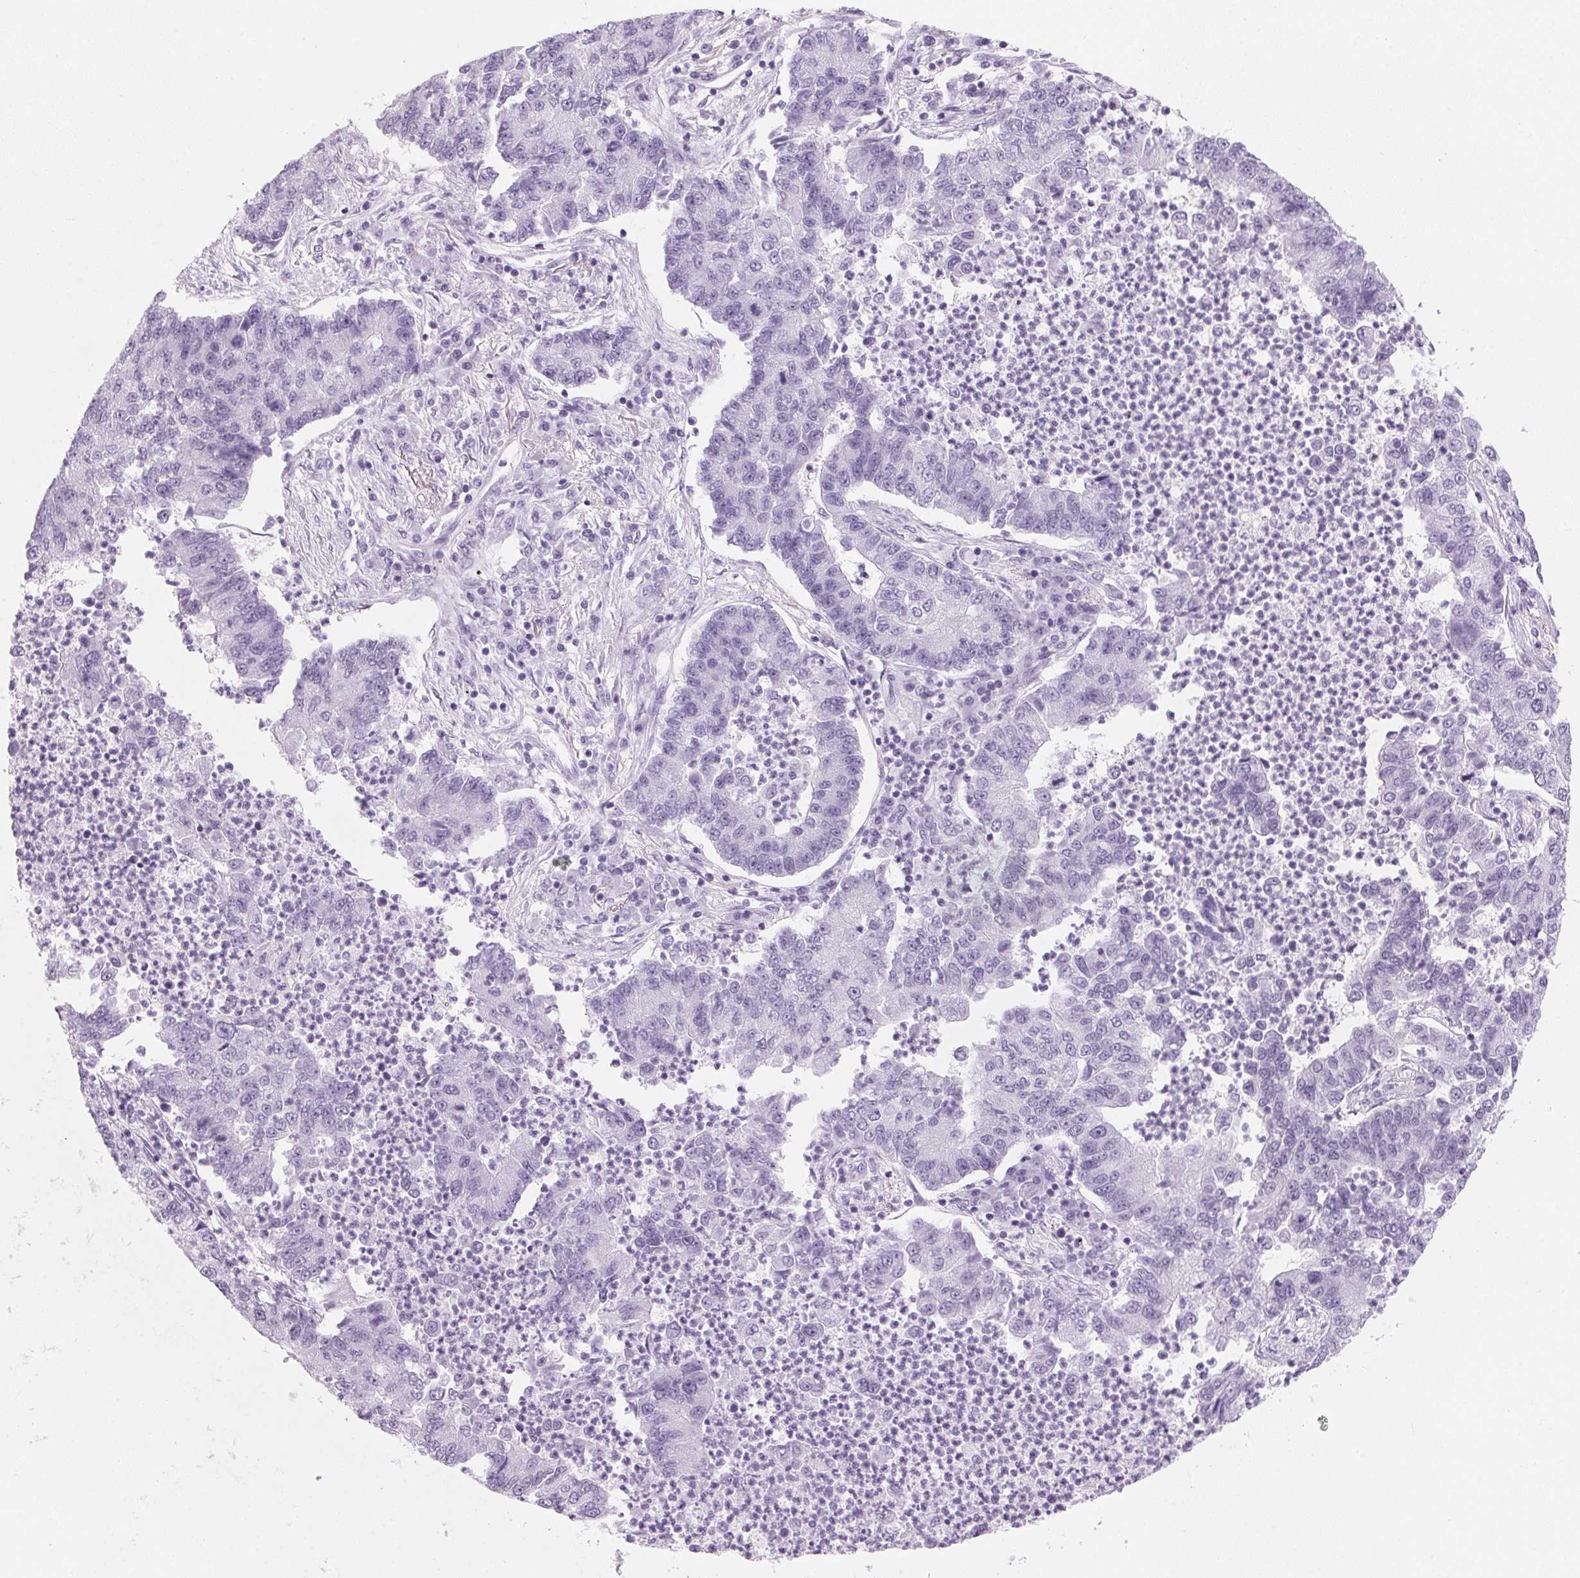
{"staining": {"intensity": "negative", "quantity": "none", "location": "none"}, "tissue": "lung cancer", "cell_type": "Tumor cells", "image_type": "cancer", "snomed": [{"axis": "morphology", "description": "Adenocarcinoma, NOS"}, {"axis": "topography", "description": "Lung"}], "caption": "This image is of lung cancer (adenocarcinoma) stained with IHC to label a protein in brown with the nuclei are counter-stained blue. There is no positivity in tumor cells.", "gene": "DNTTIP2", "patient": {"sex": "female", "age": 57}}